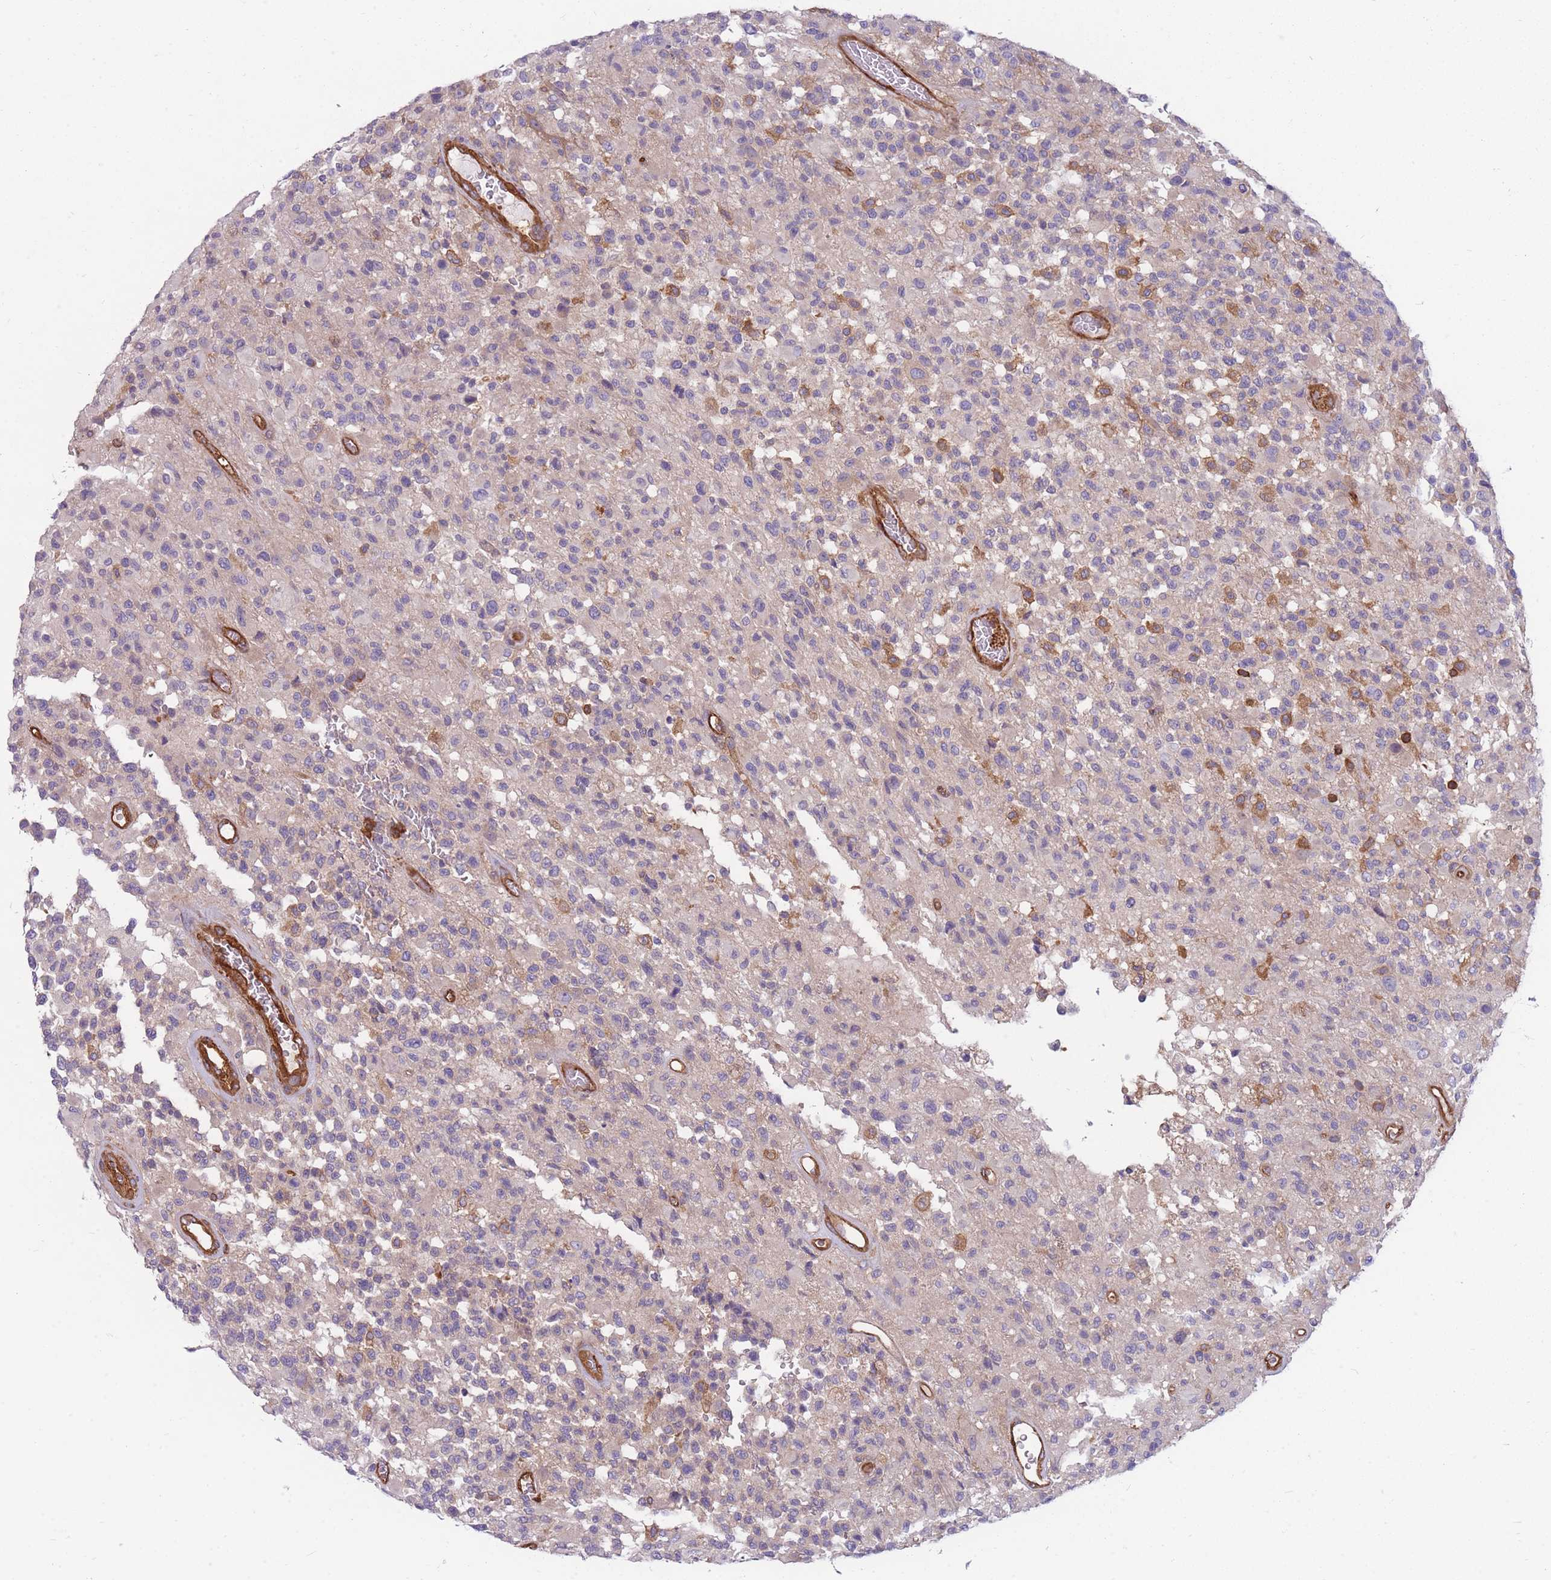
{"staining": {"intensity": "negative", "quantity": "none", "location": "none"}, "tissue": "glioma", "cell_type": "Tumor cells", "image_type": "cancer", "snomed": [{"axis": "morphology", "description": "Glioma, malignant, High grade"}, {"axis": "morphology", "description": "Glioblastoma, NOS"}, {"axis": "topography", "description": "Brain"}], "caption": "Human glioblastoma stained for a protein using immunohistochemistry (IHC) shows no staining in tumor cells.", "gene": "GGA1", "patient": {"sex": "male", "age": 60}}